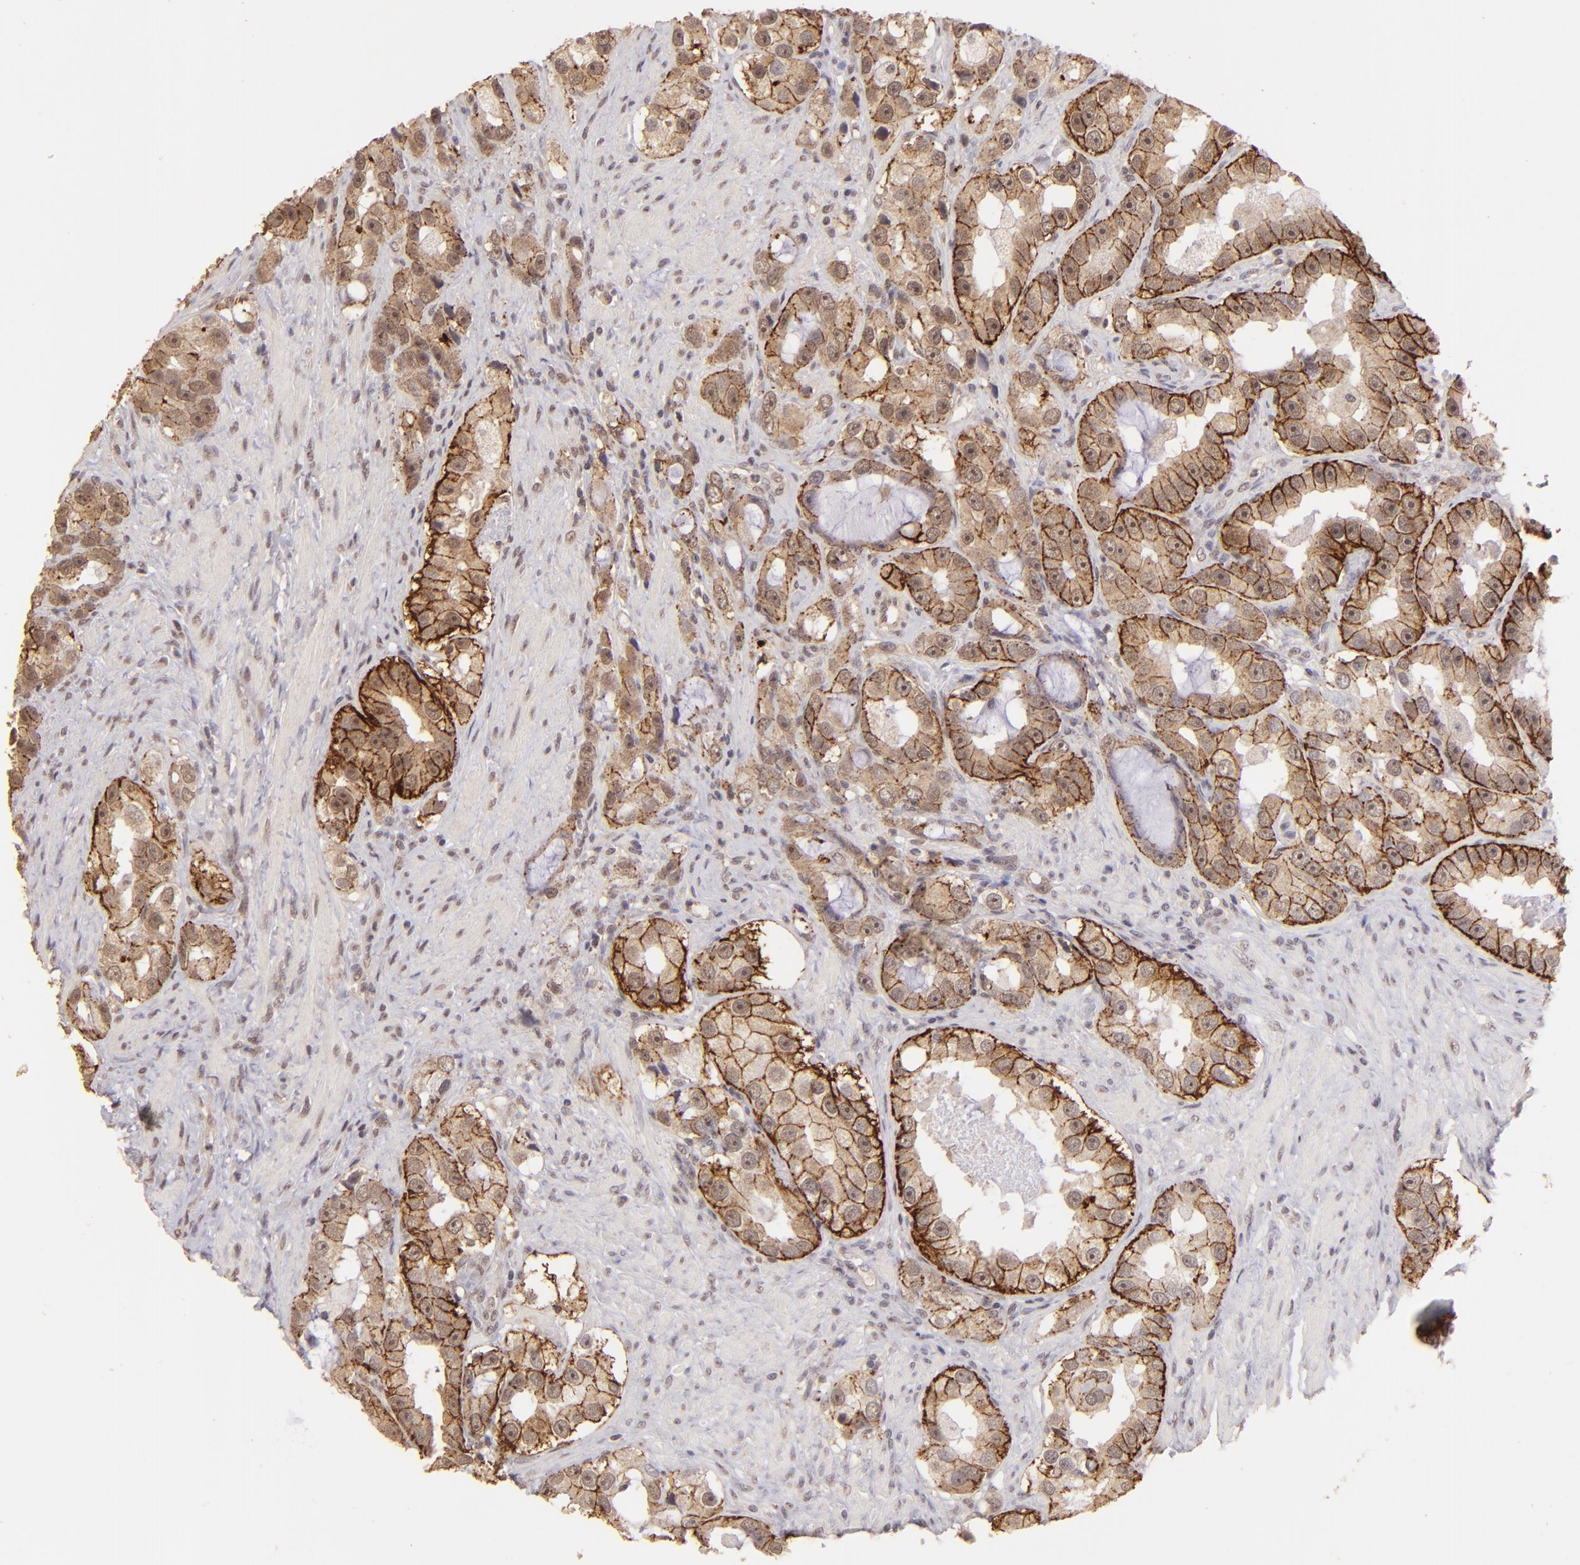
{"staining": {"intensity": "moderate", "quantity": ">75%", "location": "cytoplasmic/membranous"}, "tissue": "prostate cancer", "cell_type": "Tumor cells", "image_type": "cancer", "snomed": [{"axis": "morphology", "description": "Adenocarcinoma, High grade"}, {"axis": "topography", "description": "Prostate"}], "caption": "Prostate cancer (high-grade adenocarcinoma) tissue demonstrates moderate cytoplasmic/membranous staining in about >75% of tumor cells, visualized by immunohistochemistry. Immunohistochemistry (ihc) stains the protein of interest in brown and the nuclei are stained blue.", "gene": "CLDN1", "patient": {"sex": "male", "age": 63}}